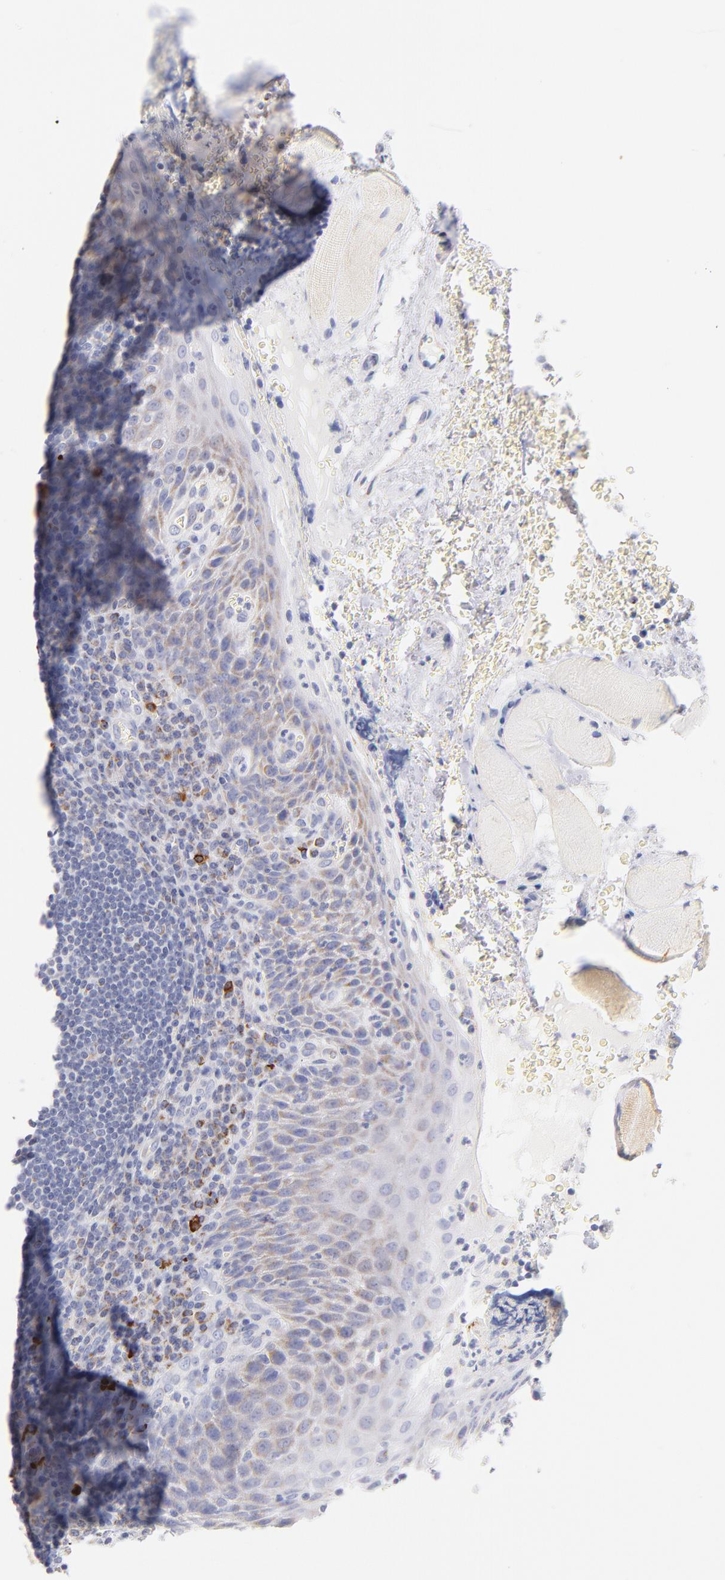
{"staining": {"intensity": "negative", "quantity": "none", "location": "none"}, "tissue": "tonsil", "cell_type": "Germinal center cells", "image_type": "normal", "snomed": [{"axis": "morphology", "description": "Normal tissue, NOS"}, {"axis": "topography", "description": "Tonsil"}], "caption": "The immunohistochemistry micrograph has no significant expression in germinal center cells of tonsil. (DAB immunohistochemistry (IHC) visualized using brightfield microscopy, high magnification).", "gene": "AIFM1", "patient": {"sex": "male", "age": 20}}